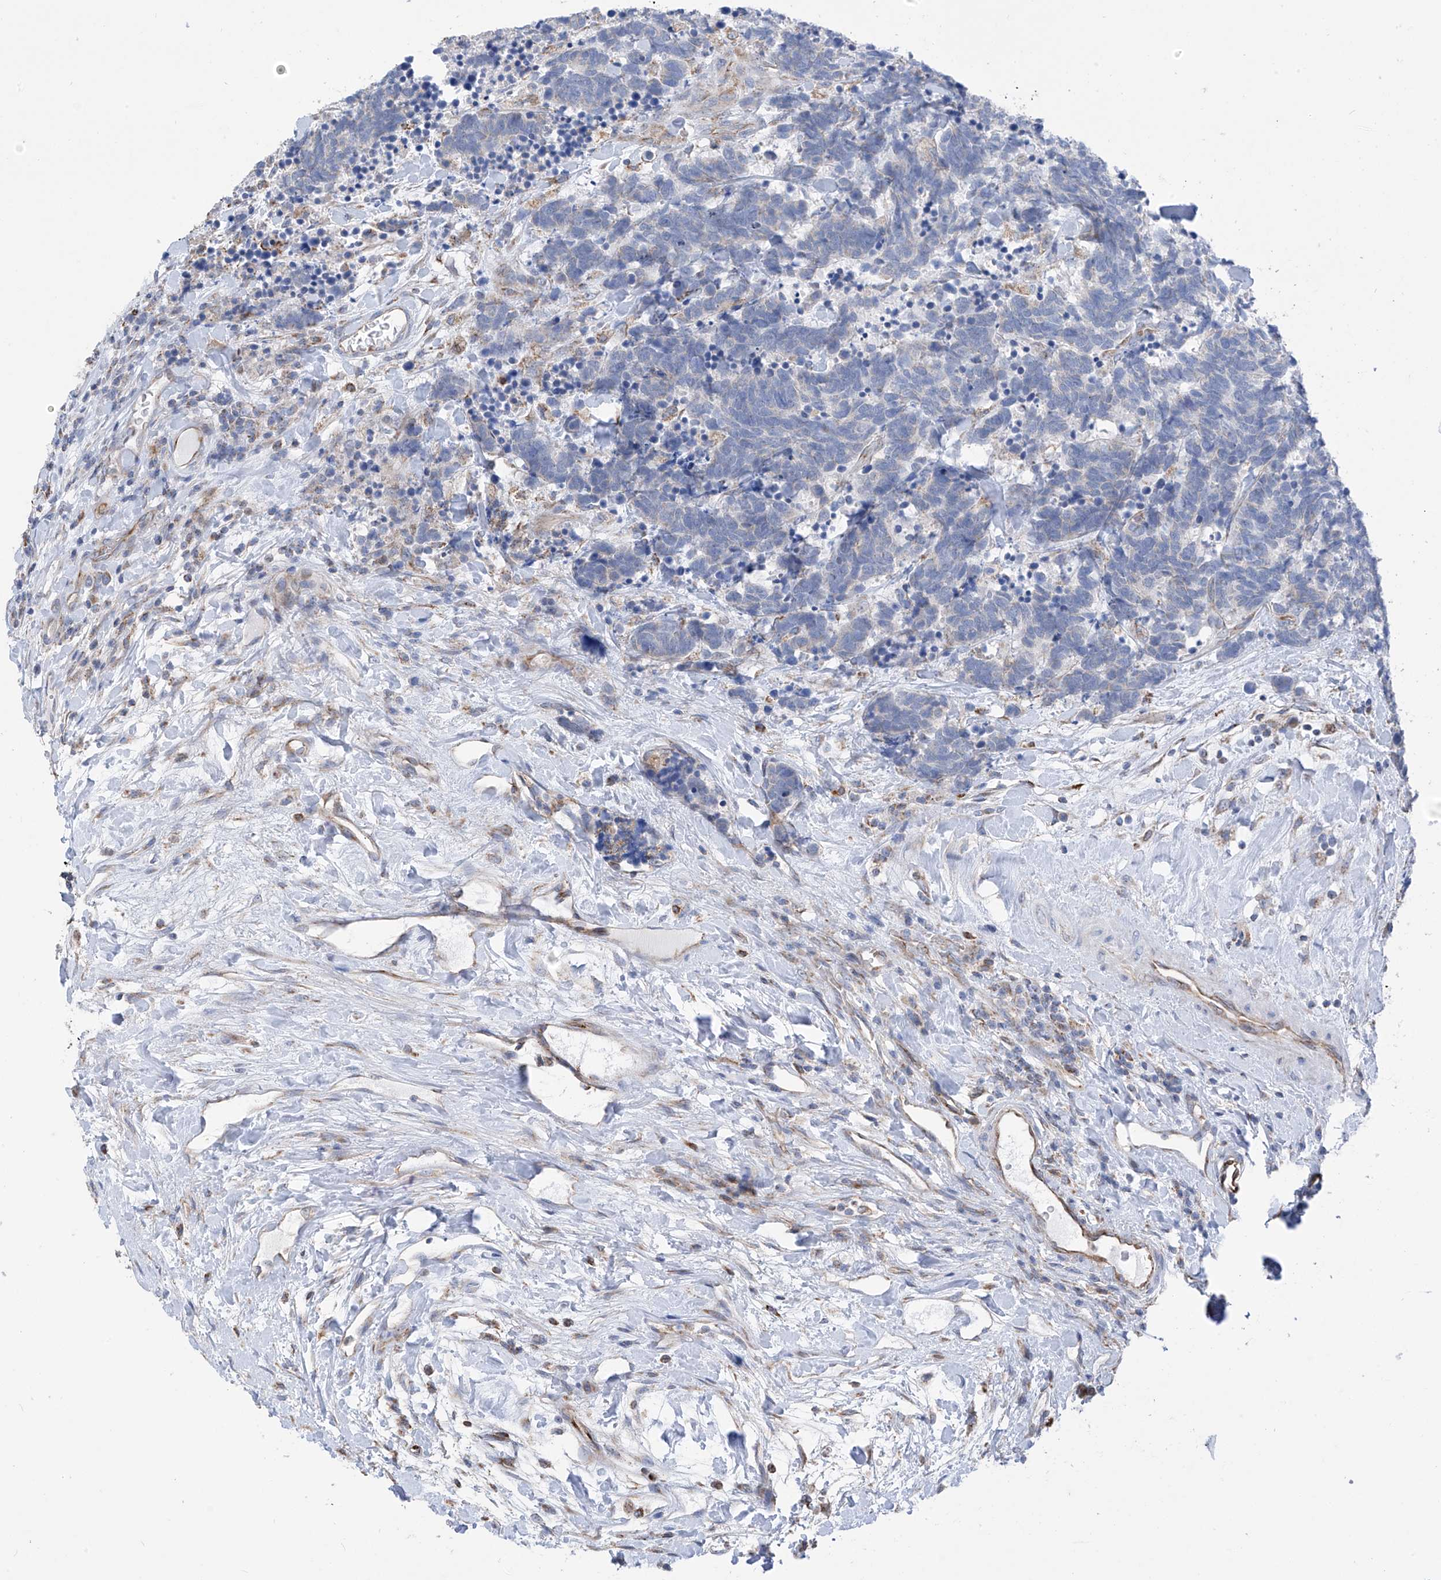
{"staining": {"intensity": "negative", "quantity": "none", "location": "none"}, "tissue": "carcinoid", "cell_type": "Tumor cells", "image_type": "cancer", "snomed": [{"axis": "morphology", "description": "Carcinoma, NOS"}, {"axis": "morphology", "description": "Carcinoid, malignant, NOS"}, {"axis": "topography", "description": "Urinary bladder"}], "caption": "Tumor cells are negative for protein expression in human carcinoid.", "gene": "EIF5B", "patient": {"sex": "male", "age": 57}}